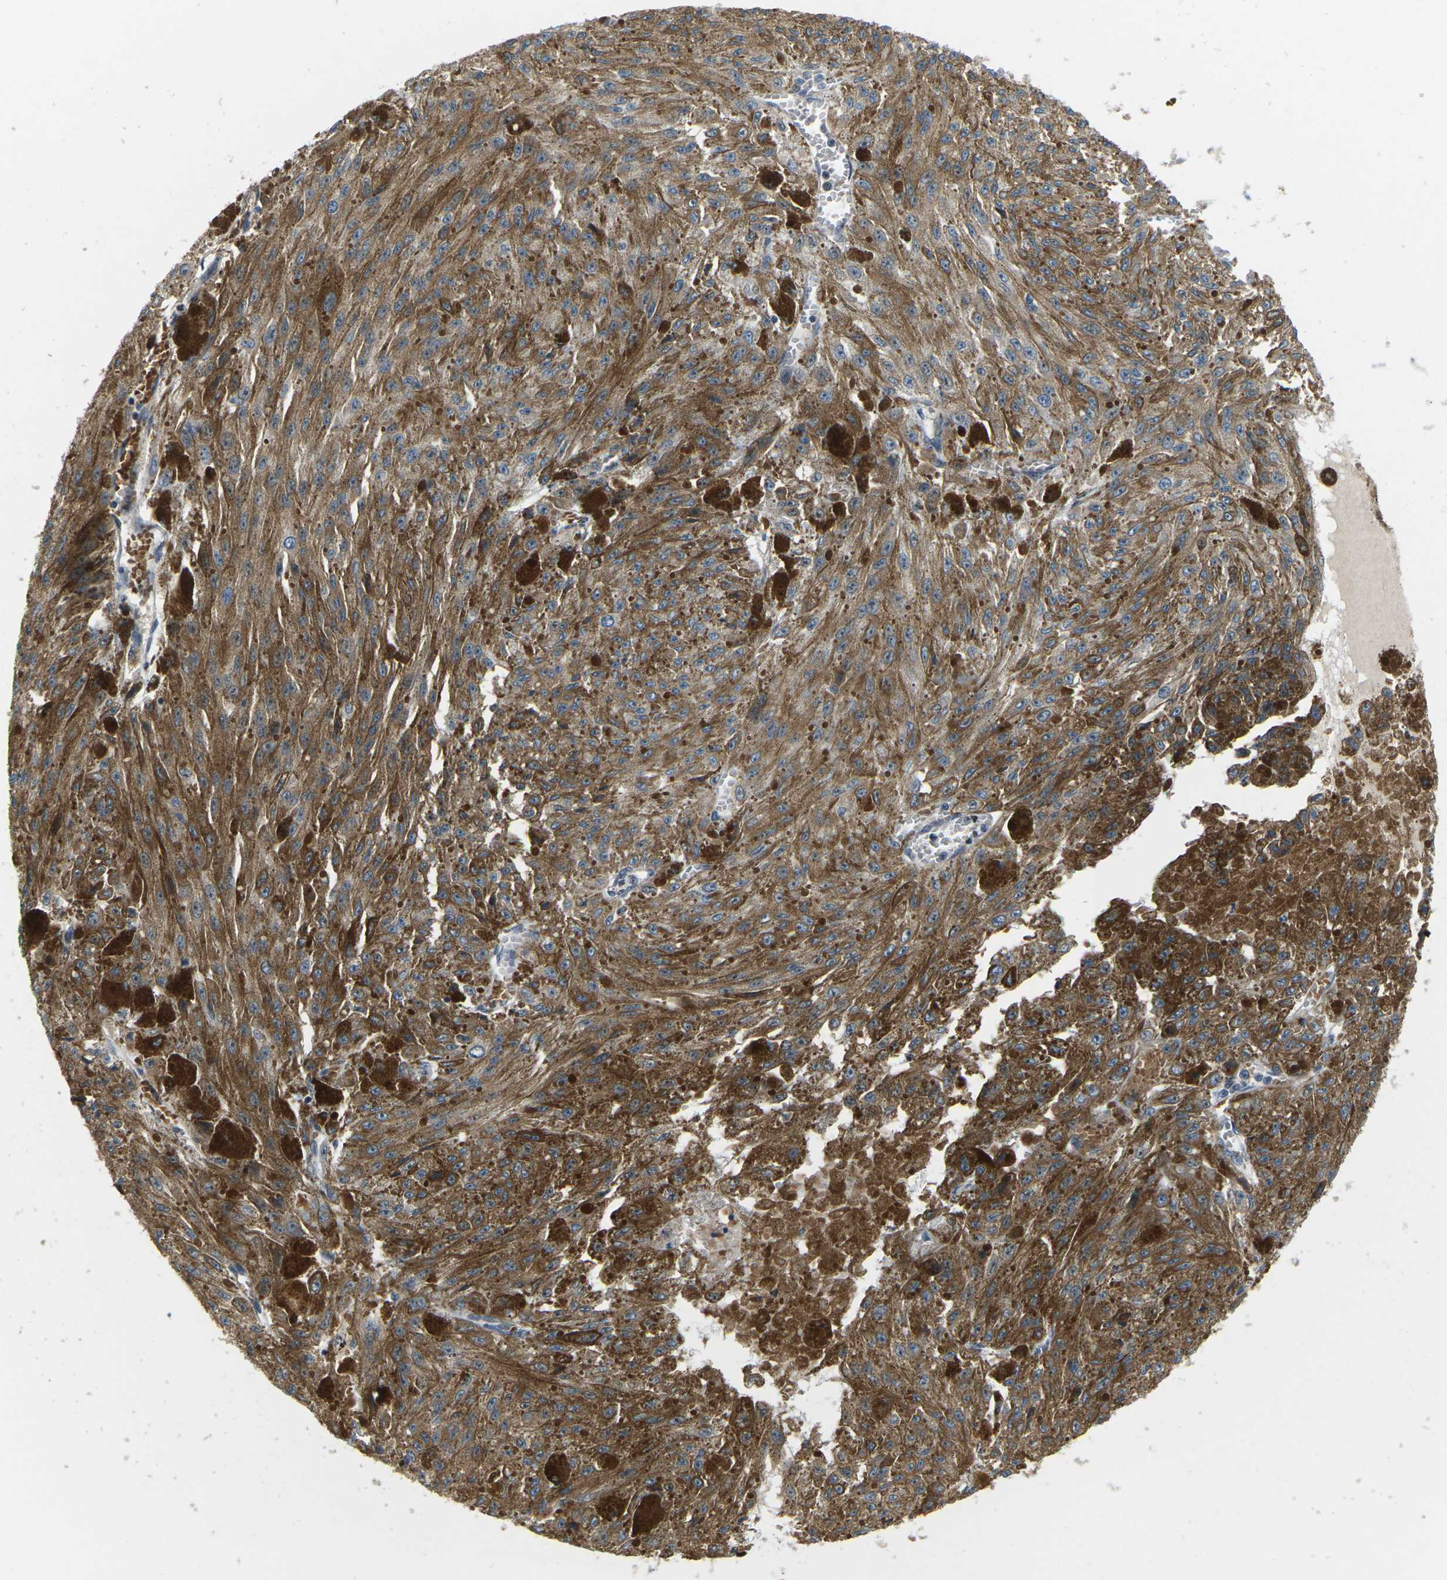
{"staining": {"intensity": "moderate", "quantity": ">75%", "location": "cytoplasmic/membranous"}, "tissue": "melanoma", "cell_type": "Tumor cells", "image_type": "cancer", "snomed": [{"axis": "morphology", "description": "Malignant melanoma, NOS"}, {"axis": "topography", "description": "Other"}], "caption": "Protein expression by immunohistochemistry (IHC) demonstrates moderate cytoplasmic/membranous positivity in about >75% of tumor cells in melanoma.", "gene": "ERBB4", "patient": {"sex": "male", "age": 79}}